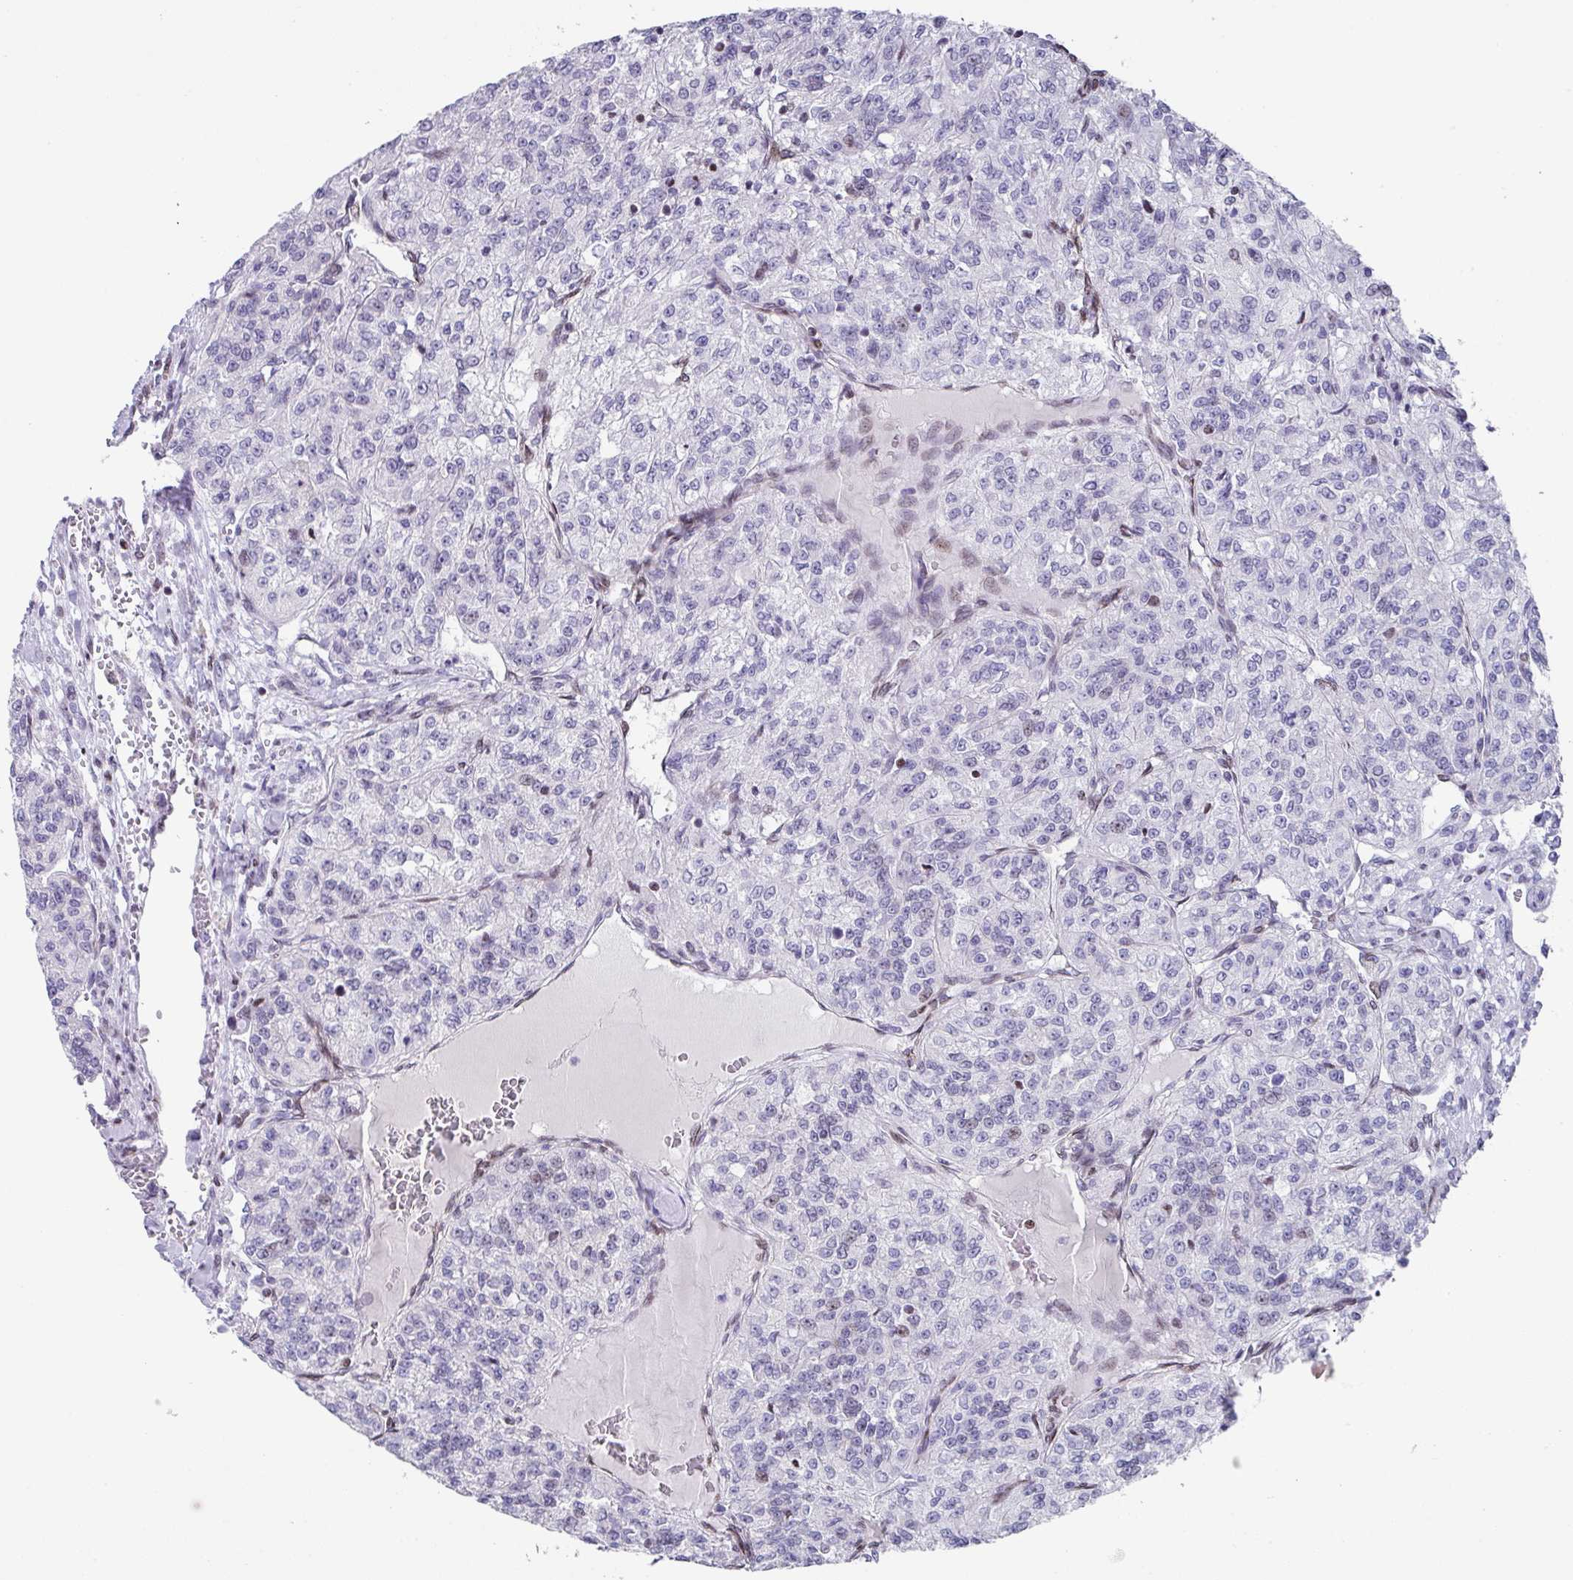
{"staining": {"intensity": "negative", "quantity": "none", "location": "none"}, "tissue": "renal cancer", "cell_type": "Tumor cells", "image_type": "cancer", "snomed": [{"axis": "morphology", "description": "Adenocarcinoma, NOS"}, {"axis": "topography", "description": "Kidney"}], "caption": "This is a photomicrograph of immunohistochemistry staining of renal adenocarcinoma, which shows no positivity in tumor cells.", "gene": "TCF3", "patient": {"sex": "female", "age": 63}}